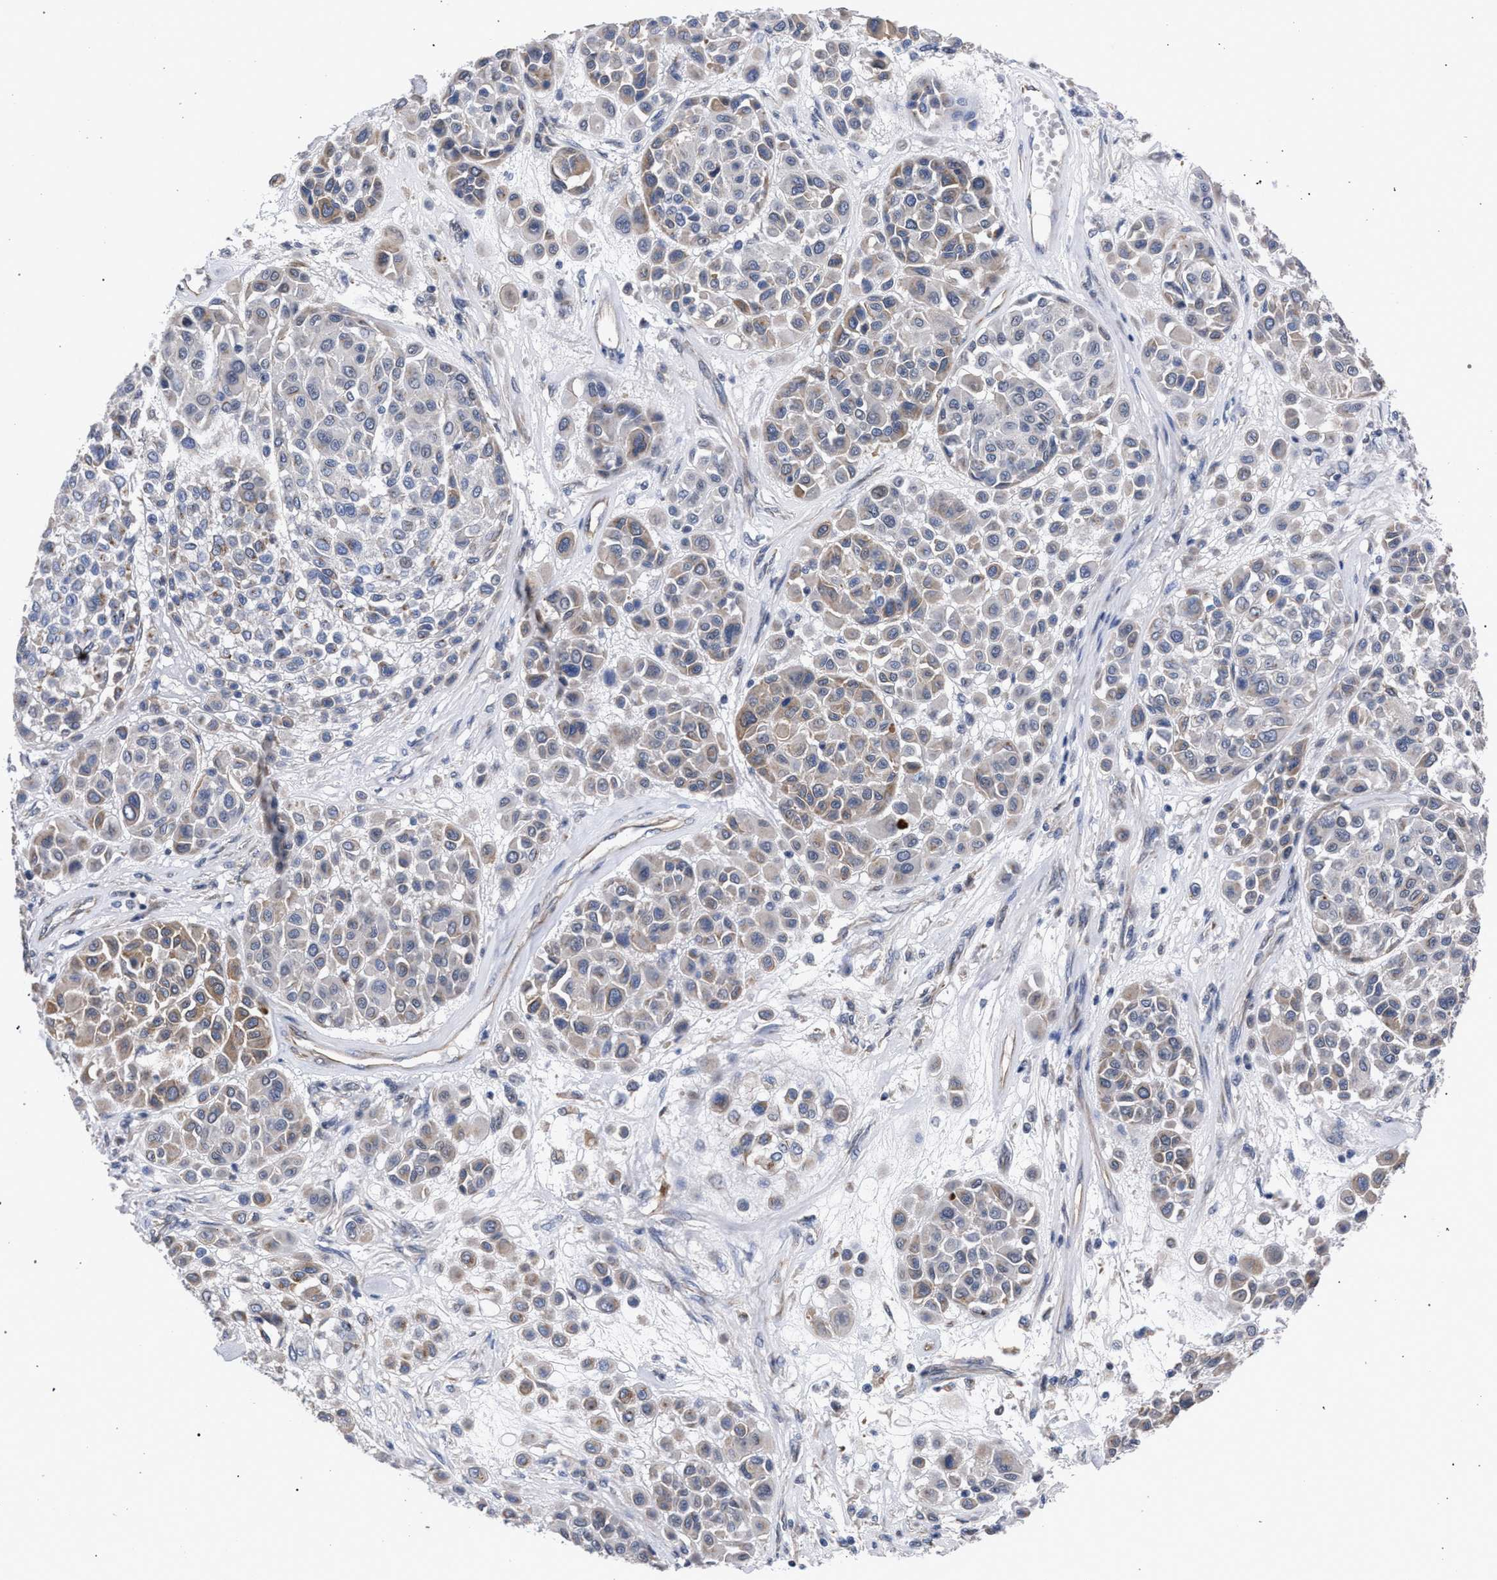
{"staining": {"intensity": "weak", "quantity": "25%-75%", "location": "cytoplasmic/membranous"}, "tissue": "melanoma", "cell_type": "Tumor cells", "image_type": "cancer", "snomed": [{"axis": "morphology", "description": "Malignant melanoma, Metastatic site"}, {"axis": "topography", "description": "Soft tissue"}], "caption": "Immunohistochemistry of human malignant melanoma (metastatic site) exhibits low levels of weak cytoplasmic/membranous staining in approximately 25%-75% of tumor cells.", "gene": "GOLGA2", "patient": {"sex": "male", "age": 41}}